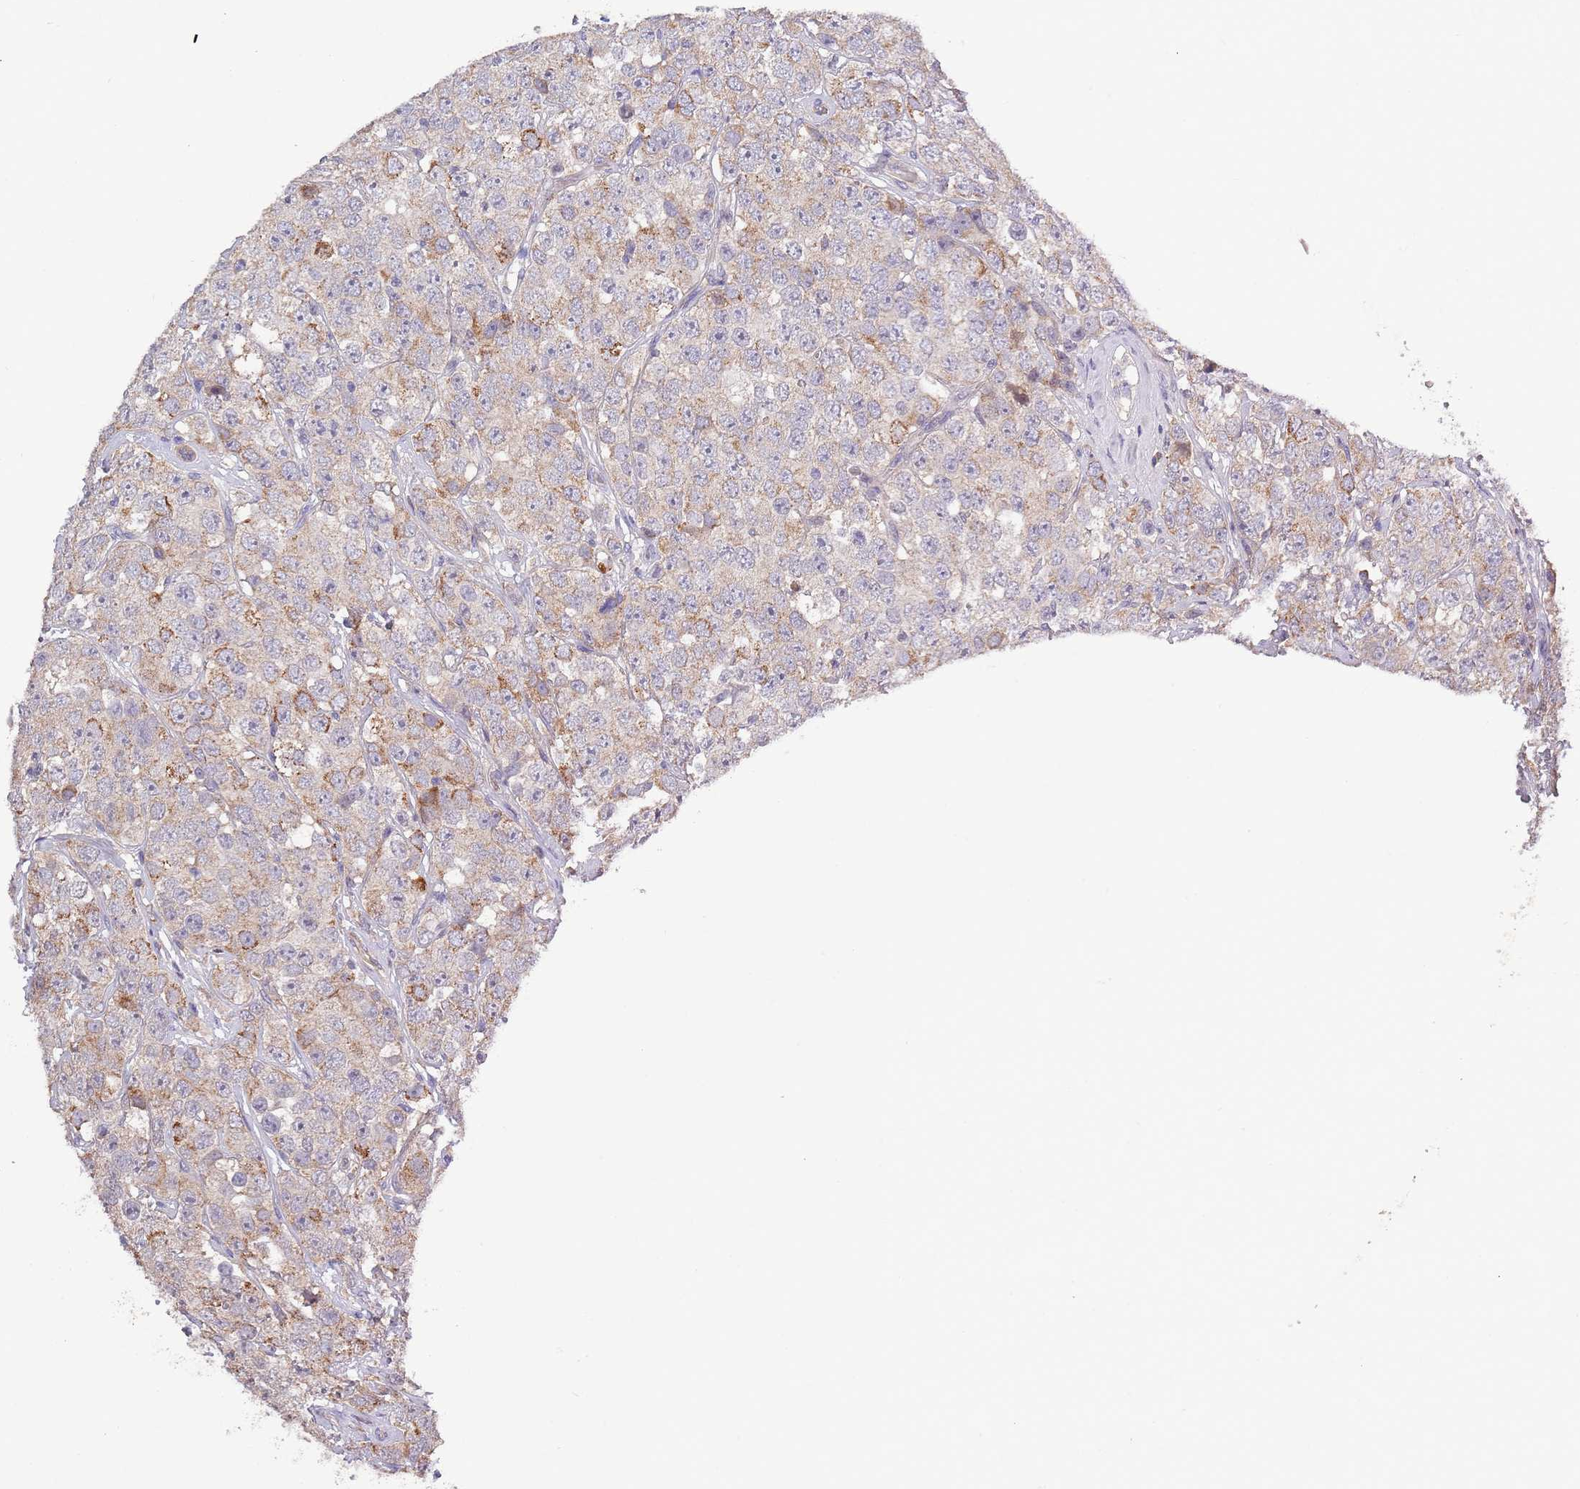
{"staining": {"intensity": "moderate", "quantity": ">75%", "location": "cytoplasmic/membranous"}, "tissue": "testis cancer", "cell_type": "Tumor cells", "image_type": "cancer", "snomed": [{"axis": "morphology", "description": "Seminoma, NOS"}, {"axis": "topography", "description": "Testis"}], "caption": "Testis seminoma stained with DAB (3,3'-diaminobenzidine) immunohistochemistry (IHC) reveals medium levels of moderate cytoplasmic/membranous staining in approximately >75% of tumor cells. Immunohistochemistry (ihc) stains the protein in brown and the nuclei are stained blue.", "gene": "LIPJ", "patient": {"sex": "male", "age": 28}}